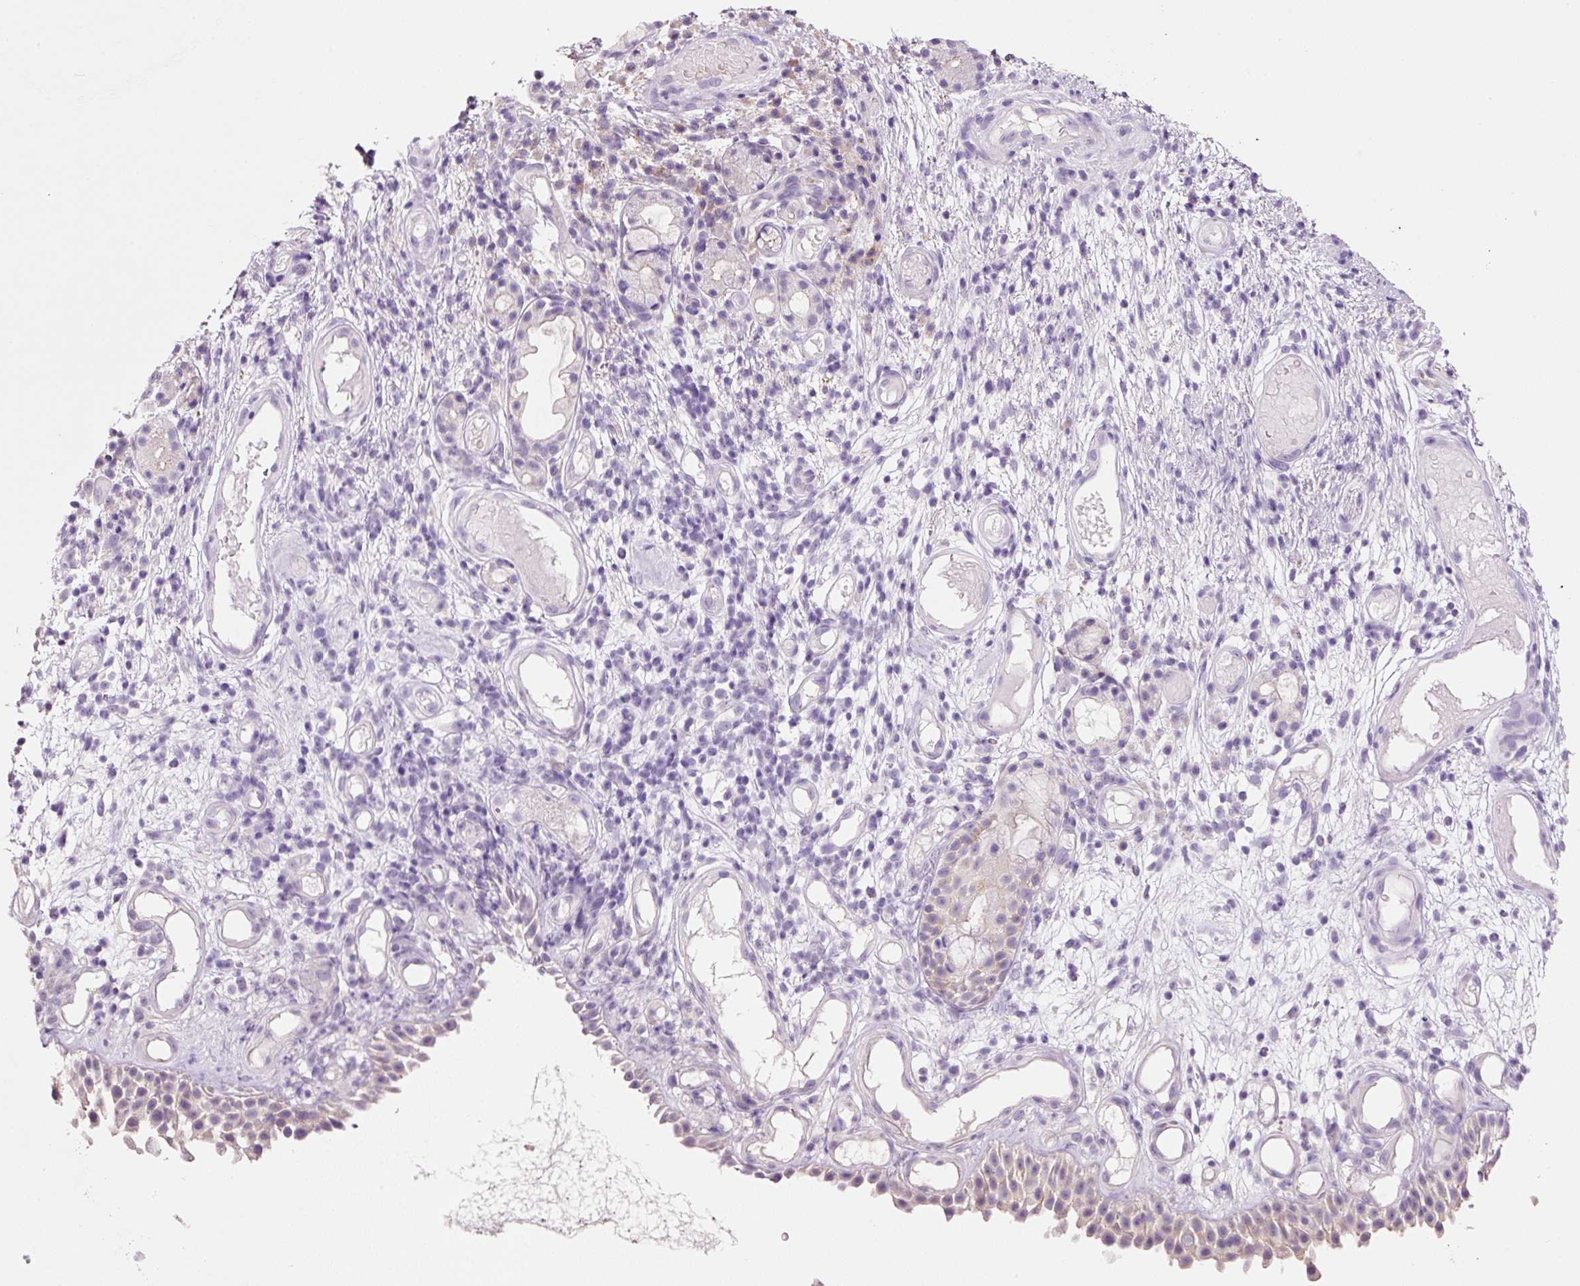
{"staining": {"intensity": "negative", "quantity": "none", "location": "none"}, "tissue": "nasopharynx", "cell_type": "Respiratory epithelial cells", "image_type": "normal", "snomed": [{"axis": "morphology", "description": "Normal tissue, NOS"}, {"axis": "morphology", "description": "Inflammation, NOS"}, {"axis": "topography", "description": "Nasopharynx"}], "caption": "An immunohistochemistry histopathology image of normal nasopharynx is shown. There is no staining in respiratory epithelial cells of nasopharynx.", "gene": "TENT5C", "patient": {"sex": "male", "age": 54}}